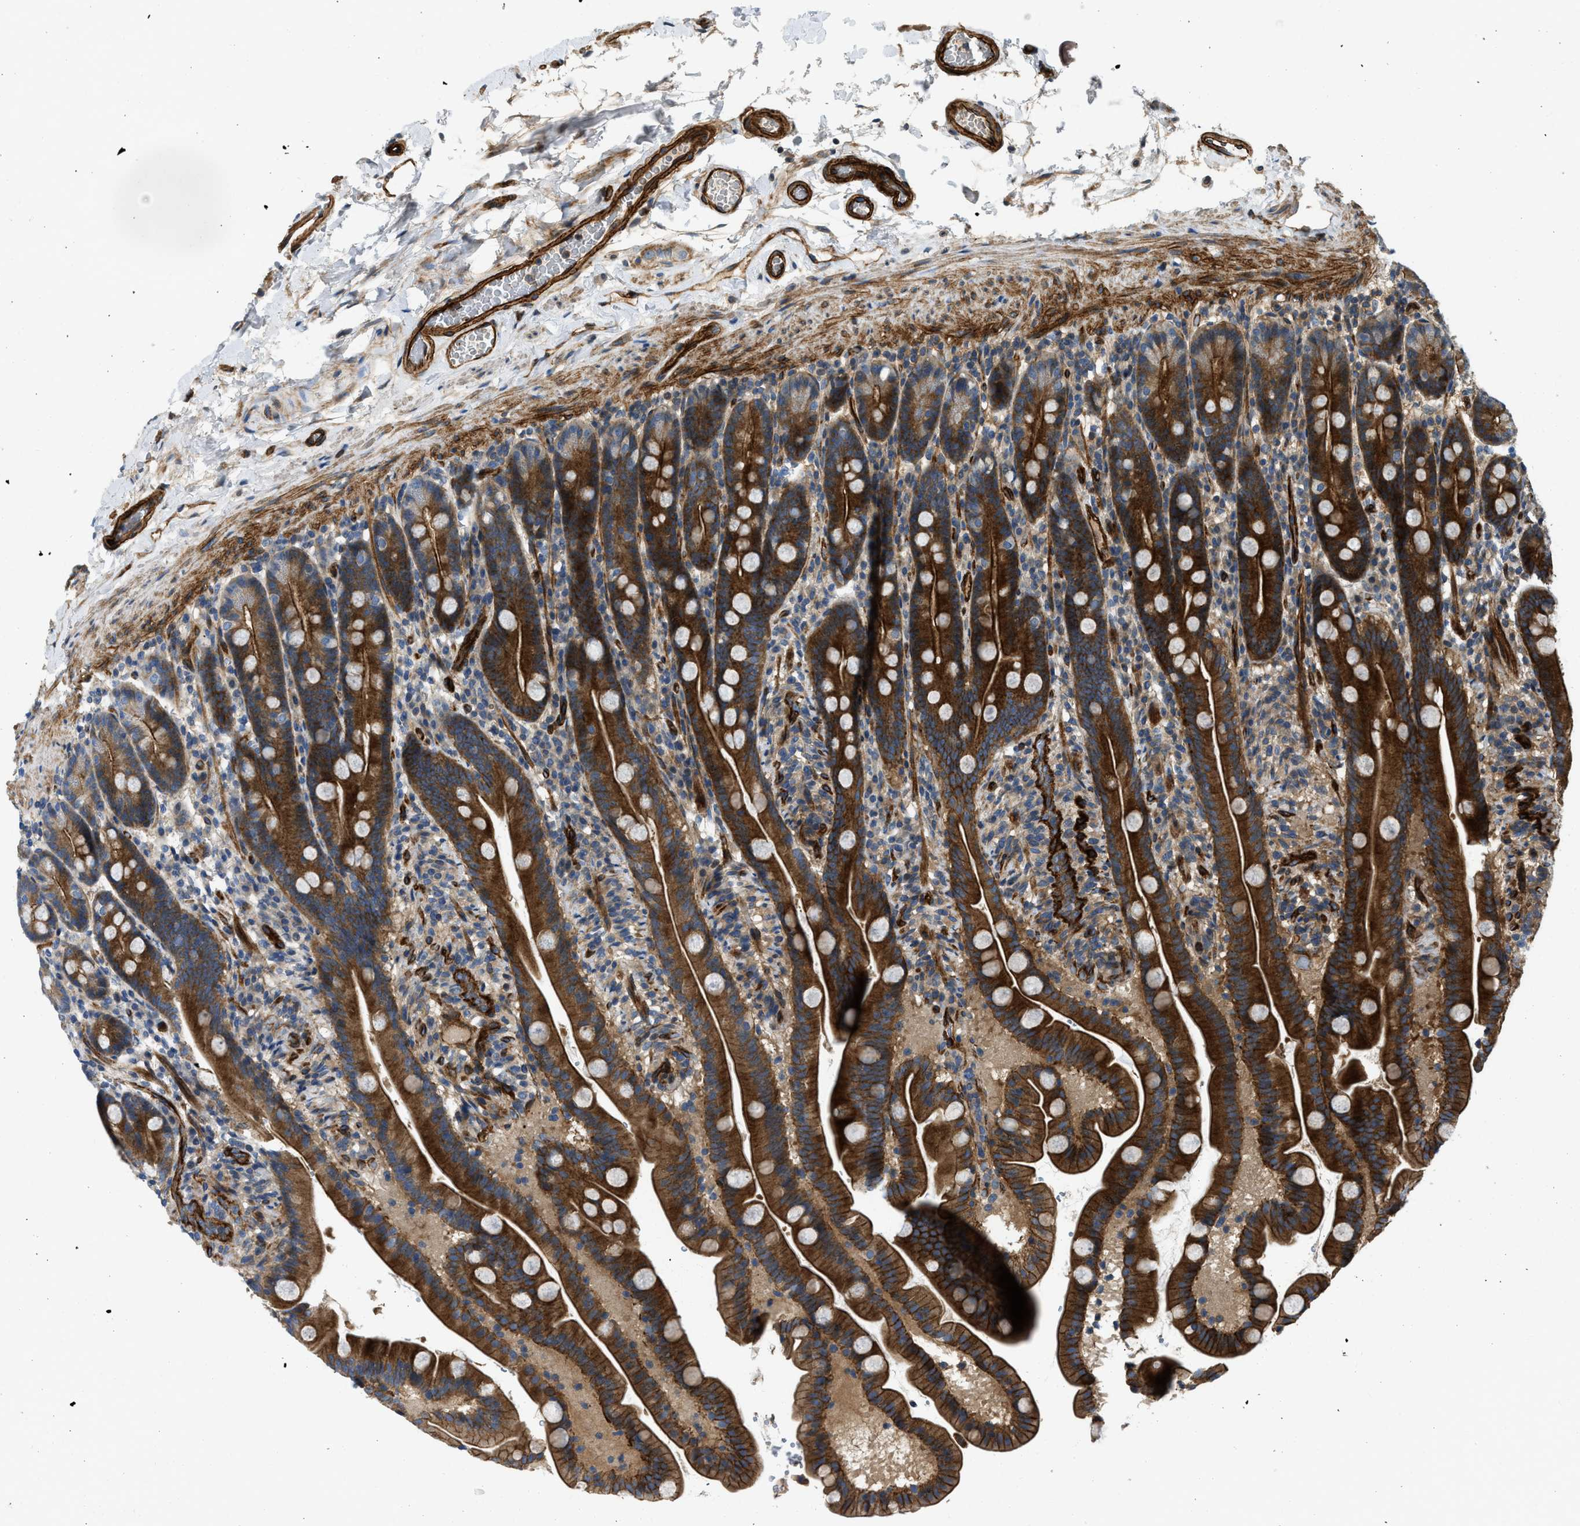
{"staining": {"intensity": "strong", "quantity": ">75%", "location": "cytoplasmic/membranous"}, "tissue": "duodenum", "cell_type": "Glandular cells", "image_type": "normal", "snomed": [{"axis": "morphology", "description": "Normal tissue, NOS"}, {"axis": "topography", "description": "Duodenum"}], "caption": "Brown immunohistochemical staining in unremarkable human duodenum exhibits strong cytoplasmic/membranous positivity in about >75% of glandular cells. The staining was performed using DAB (3,3'-diaminobenzidine) to visualize the protein expression in brown, while the nuclei were stained in blue with hematoxylin (Magnification: 20x).", "gene": "NYNRIN", "patient": {"sex": "male", "age": 54}}